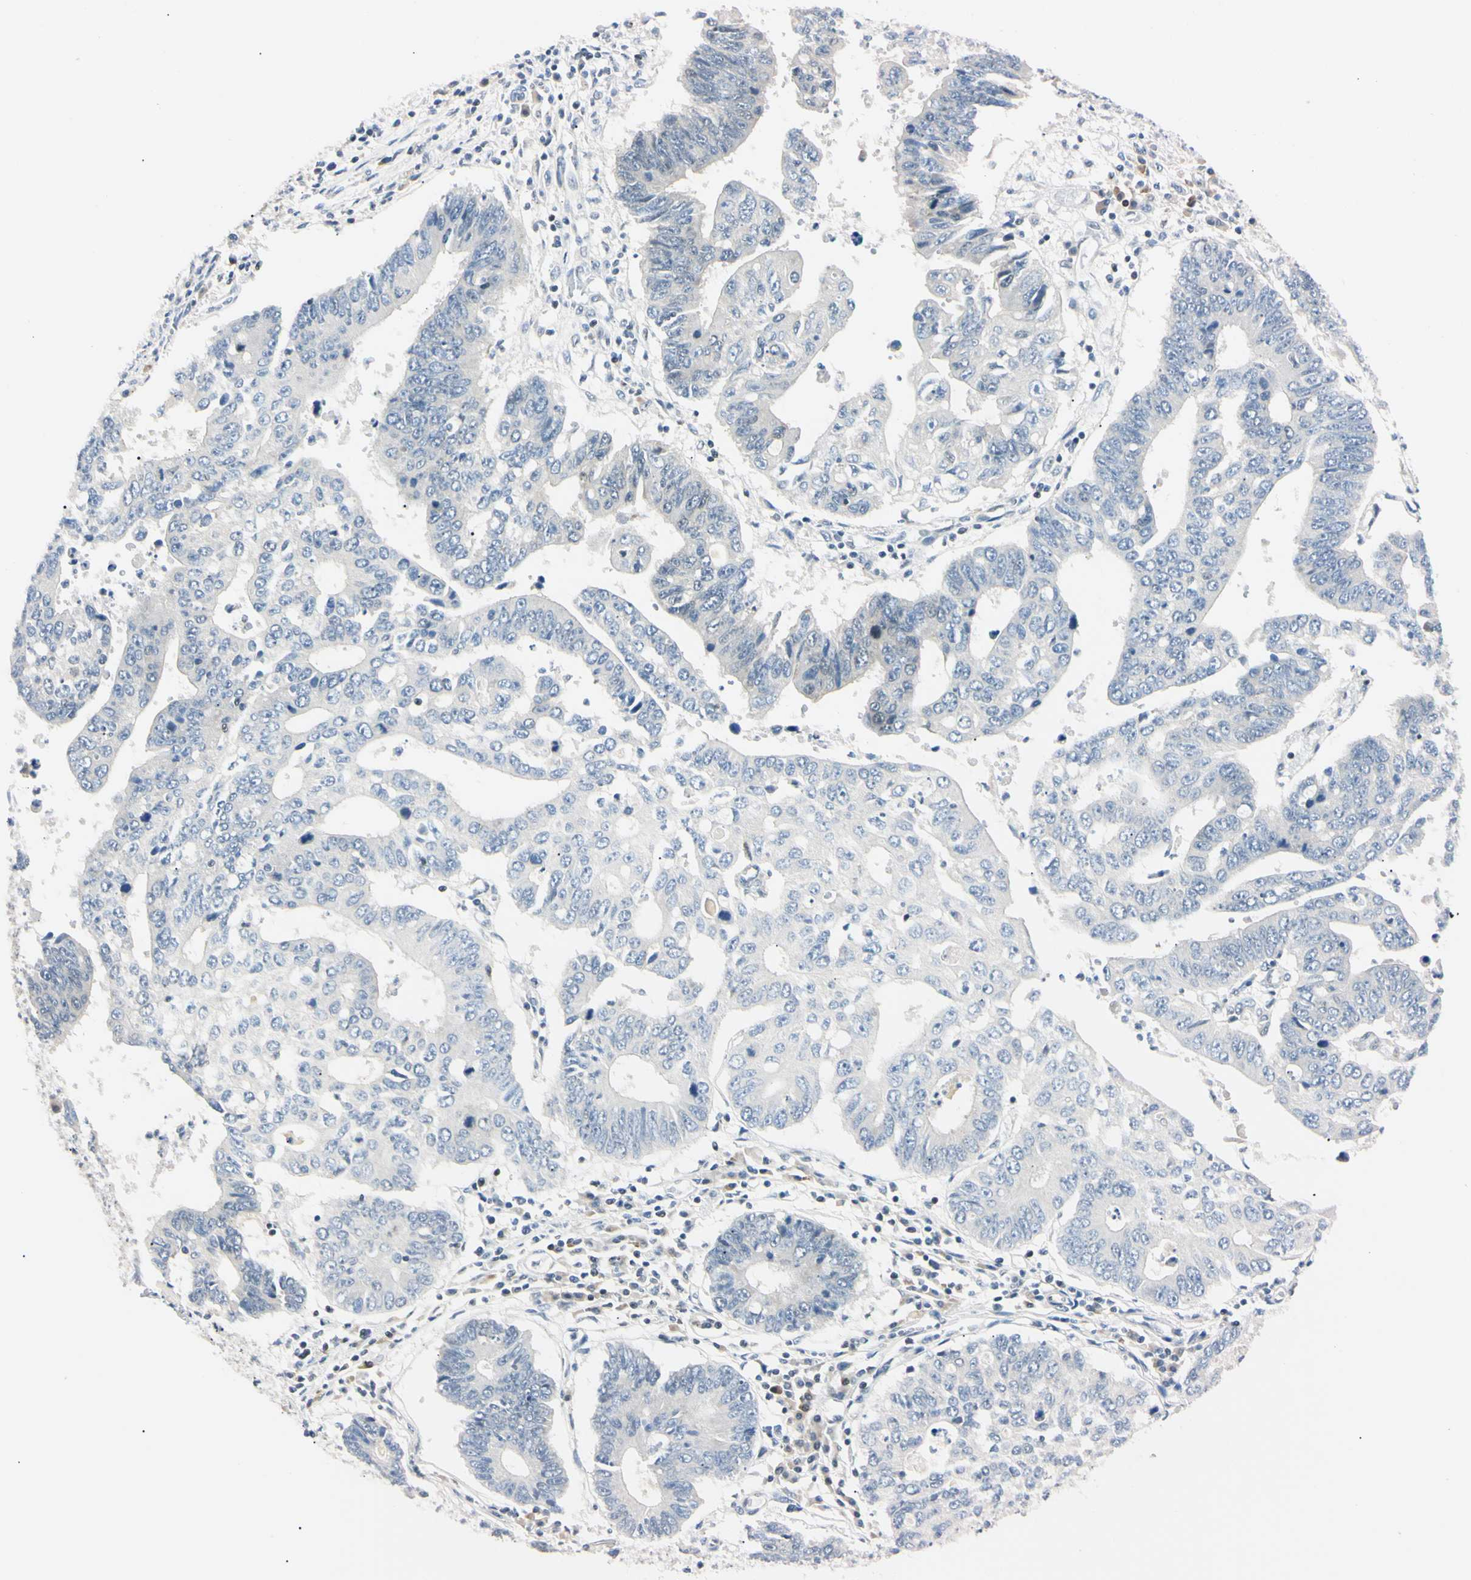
{"staining": {"intensity": "negative", "quantity": "none", "location": "none"}, "tissue": "stomach cancer", "cell_type": "Tumor cells", "image_type": "cancer", "snomed": [{"axis": "morphology", "description": "Adenocarcinoma, NOS"}, {"axis": "topography", "description": "Stomach"}], "caption": "DAB immunohistochemical staining of stomach cancer reveals no significant positivity in tumor cells.", "gene": "C1orf174", "patient": {"sex": "male", "age": 59}}